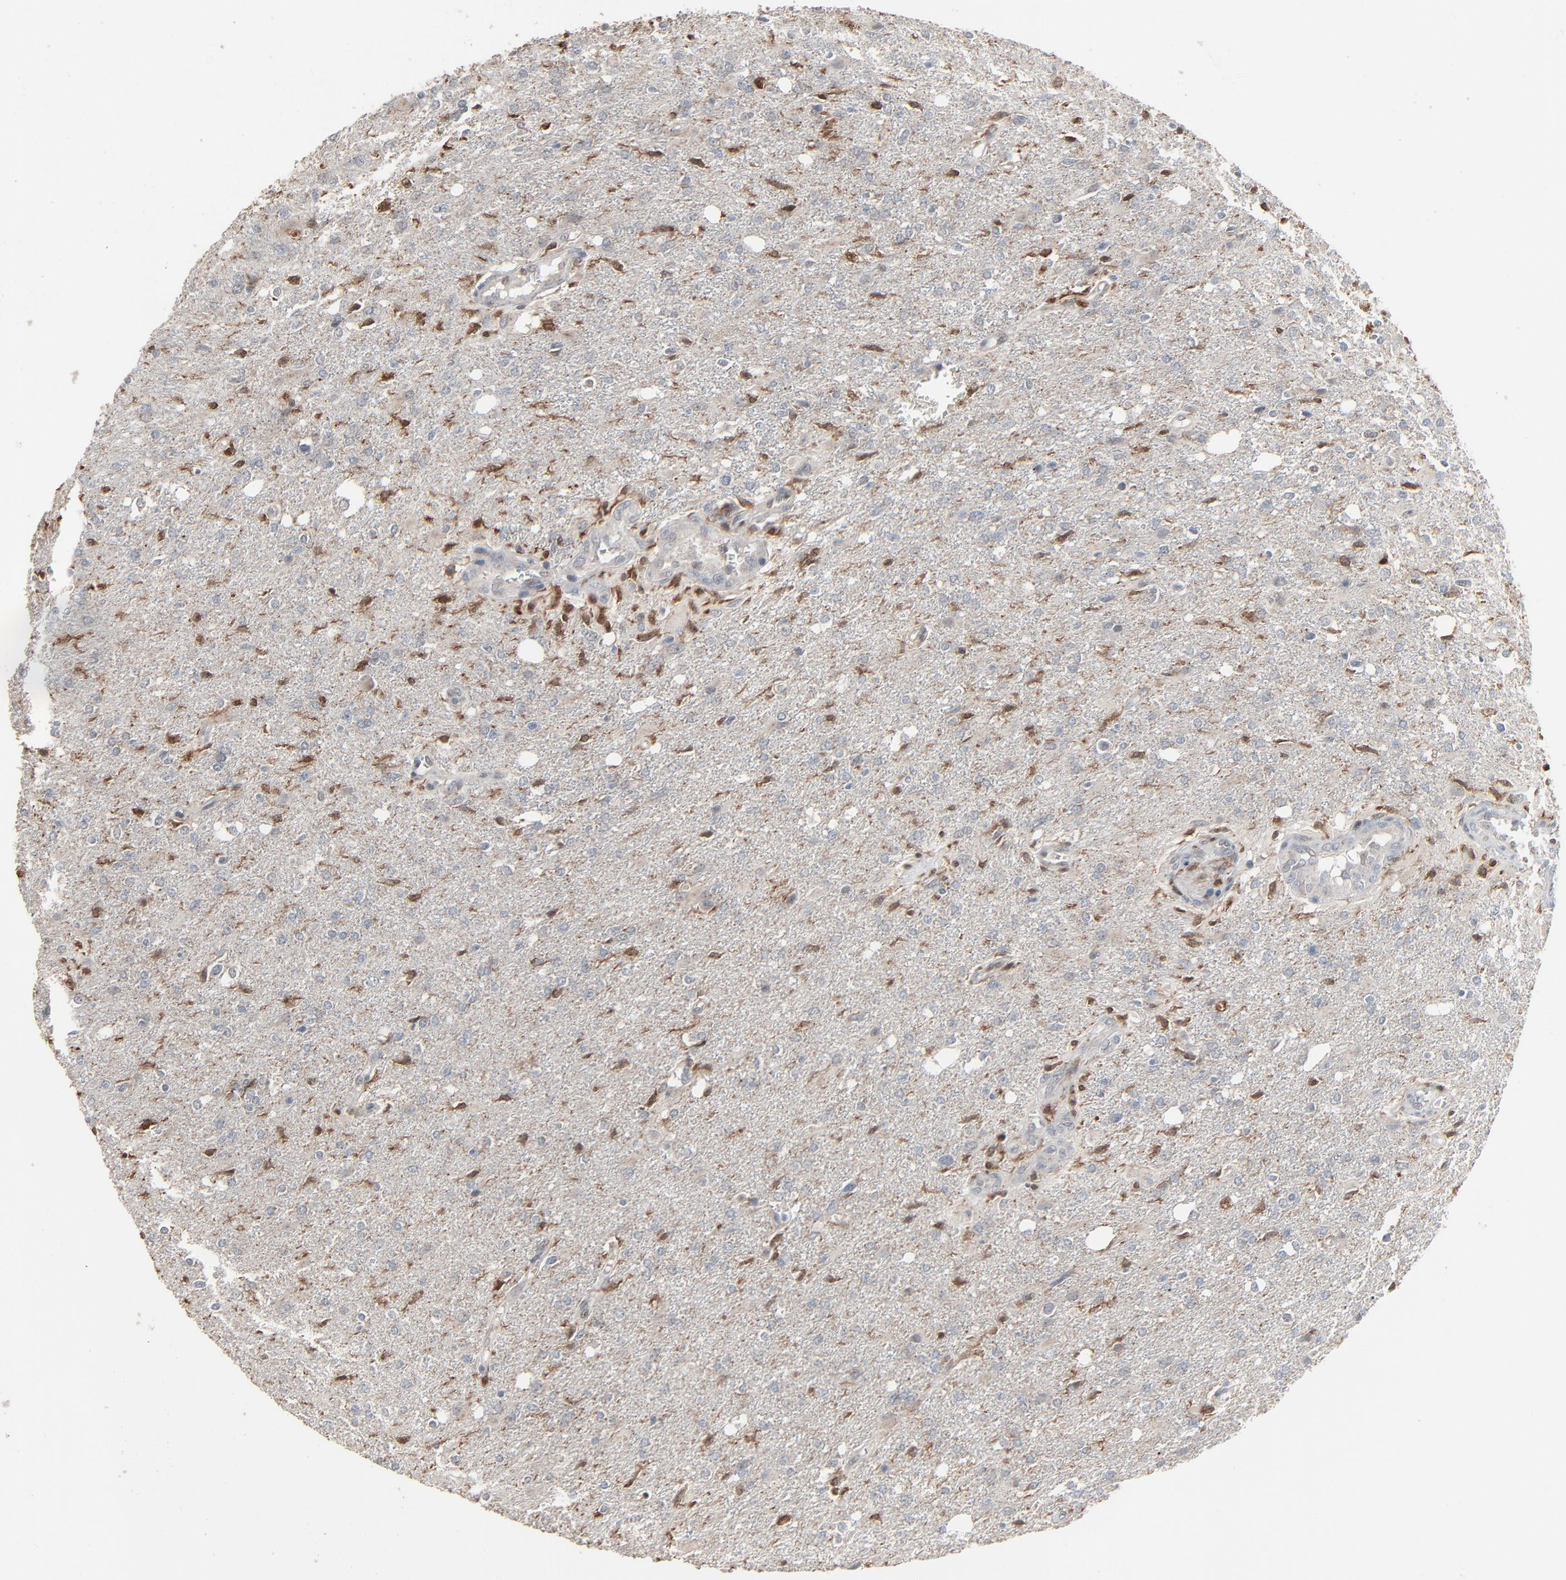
{"staining": {"intensity": "moderate", "quantity": "<25%", "location": "cytoplasmic/membranous,nuclear"}, "tissue": "glioma", "cell_type": "Tumor cells", "image_type": "cancer", "snomed": [{"axis": "morphology", "description": "Glioma, malignant, High grade"}, {"axis": "topography", "description": "Cerebral cortex"}], "caption": "Immunohistochemistry (IHC) micrograph of high-grade glioma (malignant) stained for a protein (brown), which displays low levels of moderate cytoplasmic/membranous and nuclear positivity in about <25% of tumor cells.", "gene": "DOCK8", "patient": {"sex": "male", "age": 76}}